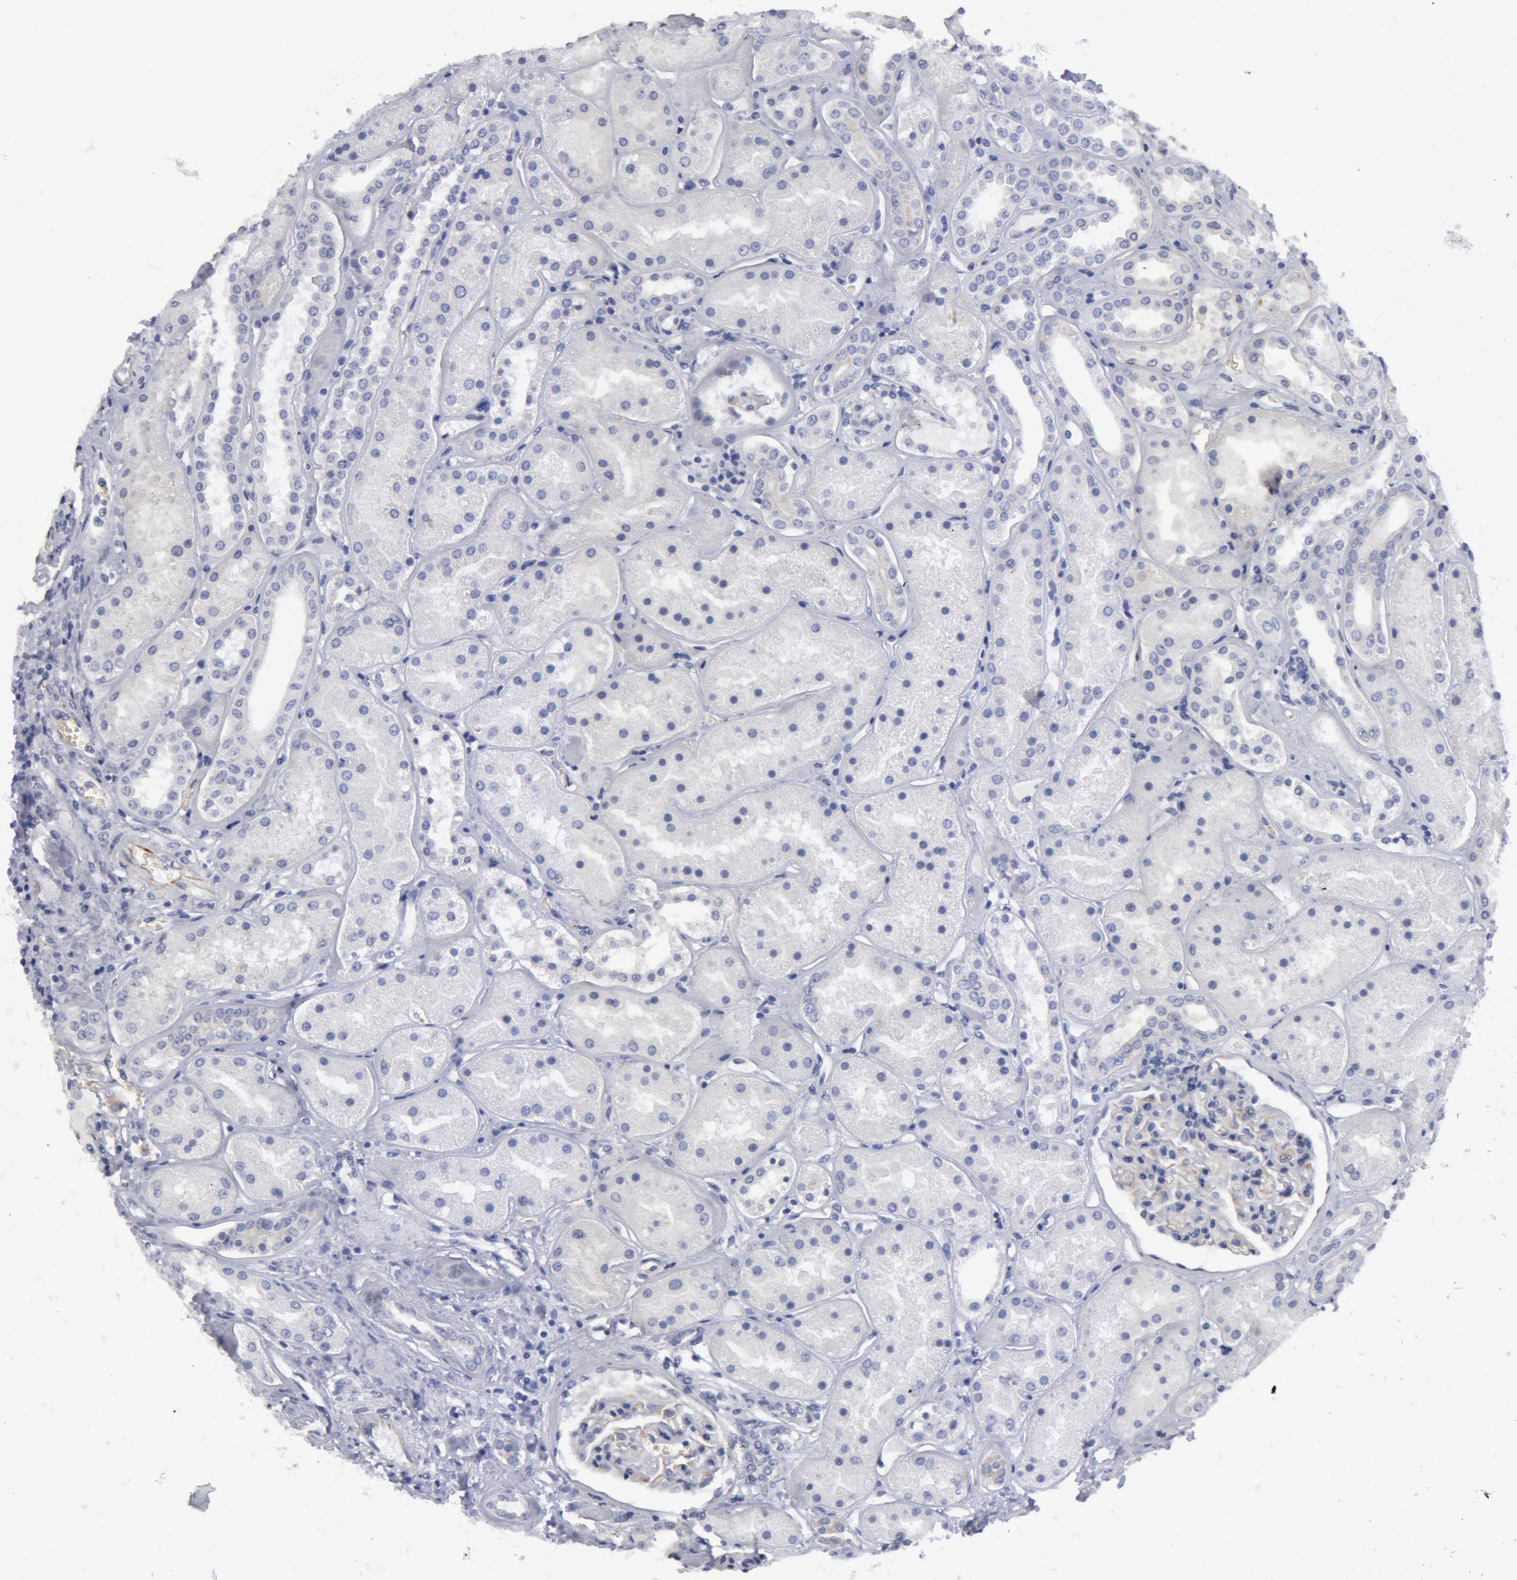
{"staining": {"intensity": "negative", "quantity": "none", "location": "none"}, "tissue": "kidney", "cell_type": "Cells in glomeruli", "image_type": "normal", "snomed": [{"axis": "morphology", "description": "Normal tissue, NOS"}, {"axis": "topography", "description": "Kidney"}], "caption": "The immunohistochemistry histopathology image has no significant staining in cells in glomeruli of kidney.", "gene": "SMC1B", "patient": {"sex": "male", "age": 28}}